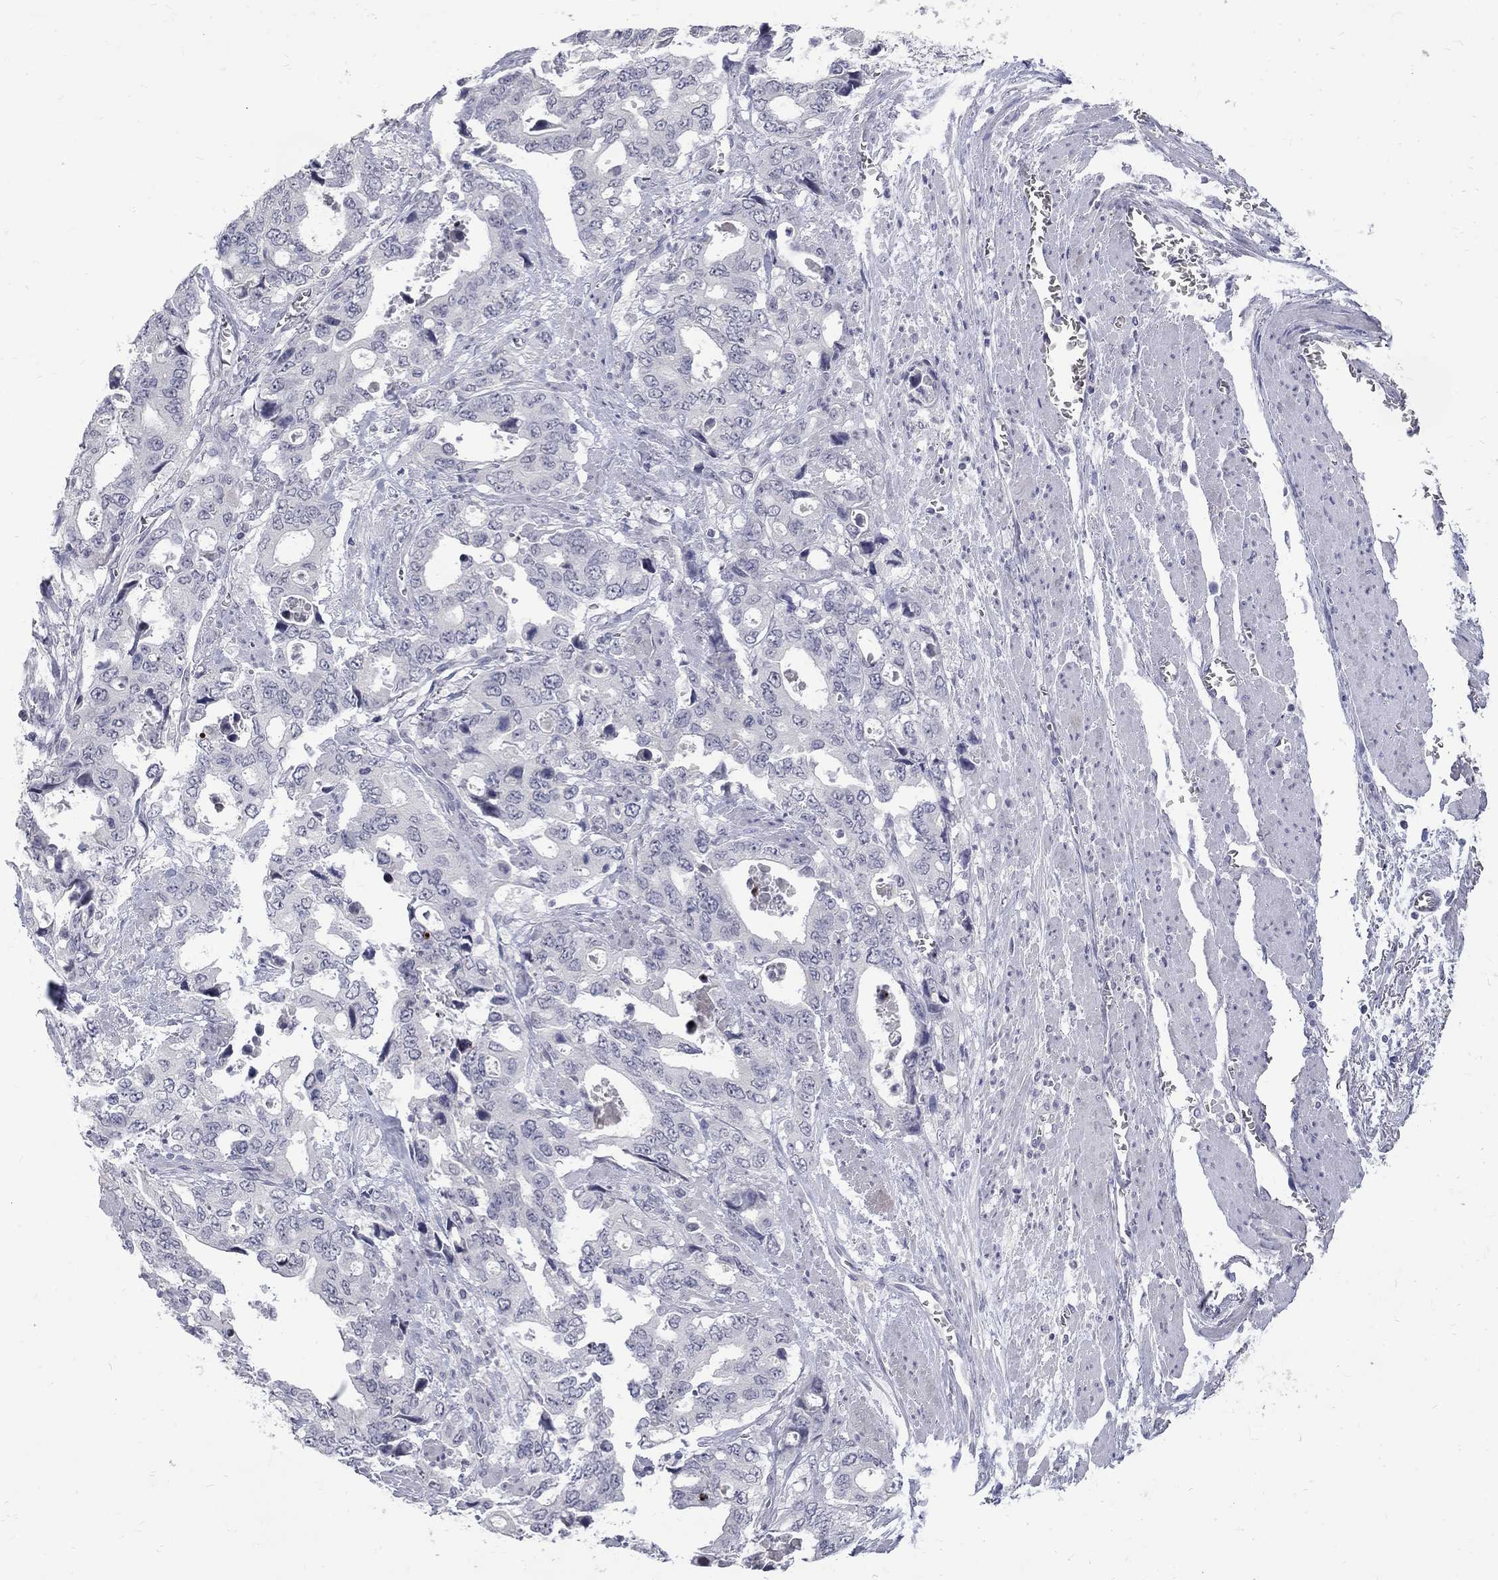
{"staining": {"intensity": "negative", "quantity": "none", "location": "none"}, "tissue": "stomach cancer", "cell_type": "Tumor cells", "image_type": "cancer", "snomed": [{"axis": "morphology", "description": "Adenocarcinoma, NOS"}, {"axis": "topography", "description": "Stomach, upper"}], "caption": "High power microscopy photomicrograph of an immunohistochemistry (IHC) photomicrograph of stomach adenocarcinoma, revealing no significant expression in tumor cells.", "gene": "CTNND2", "patient": {"sex": "male", "age": 74}}